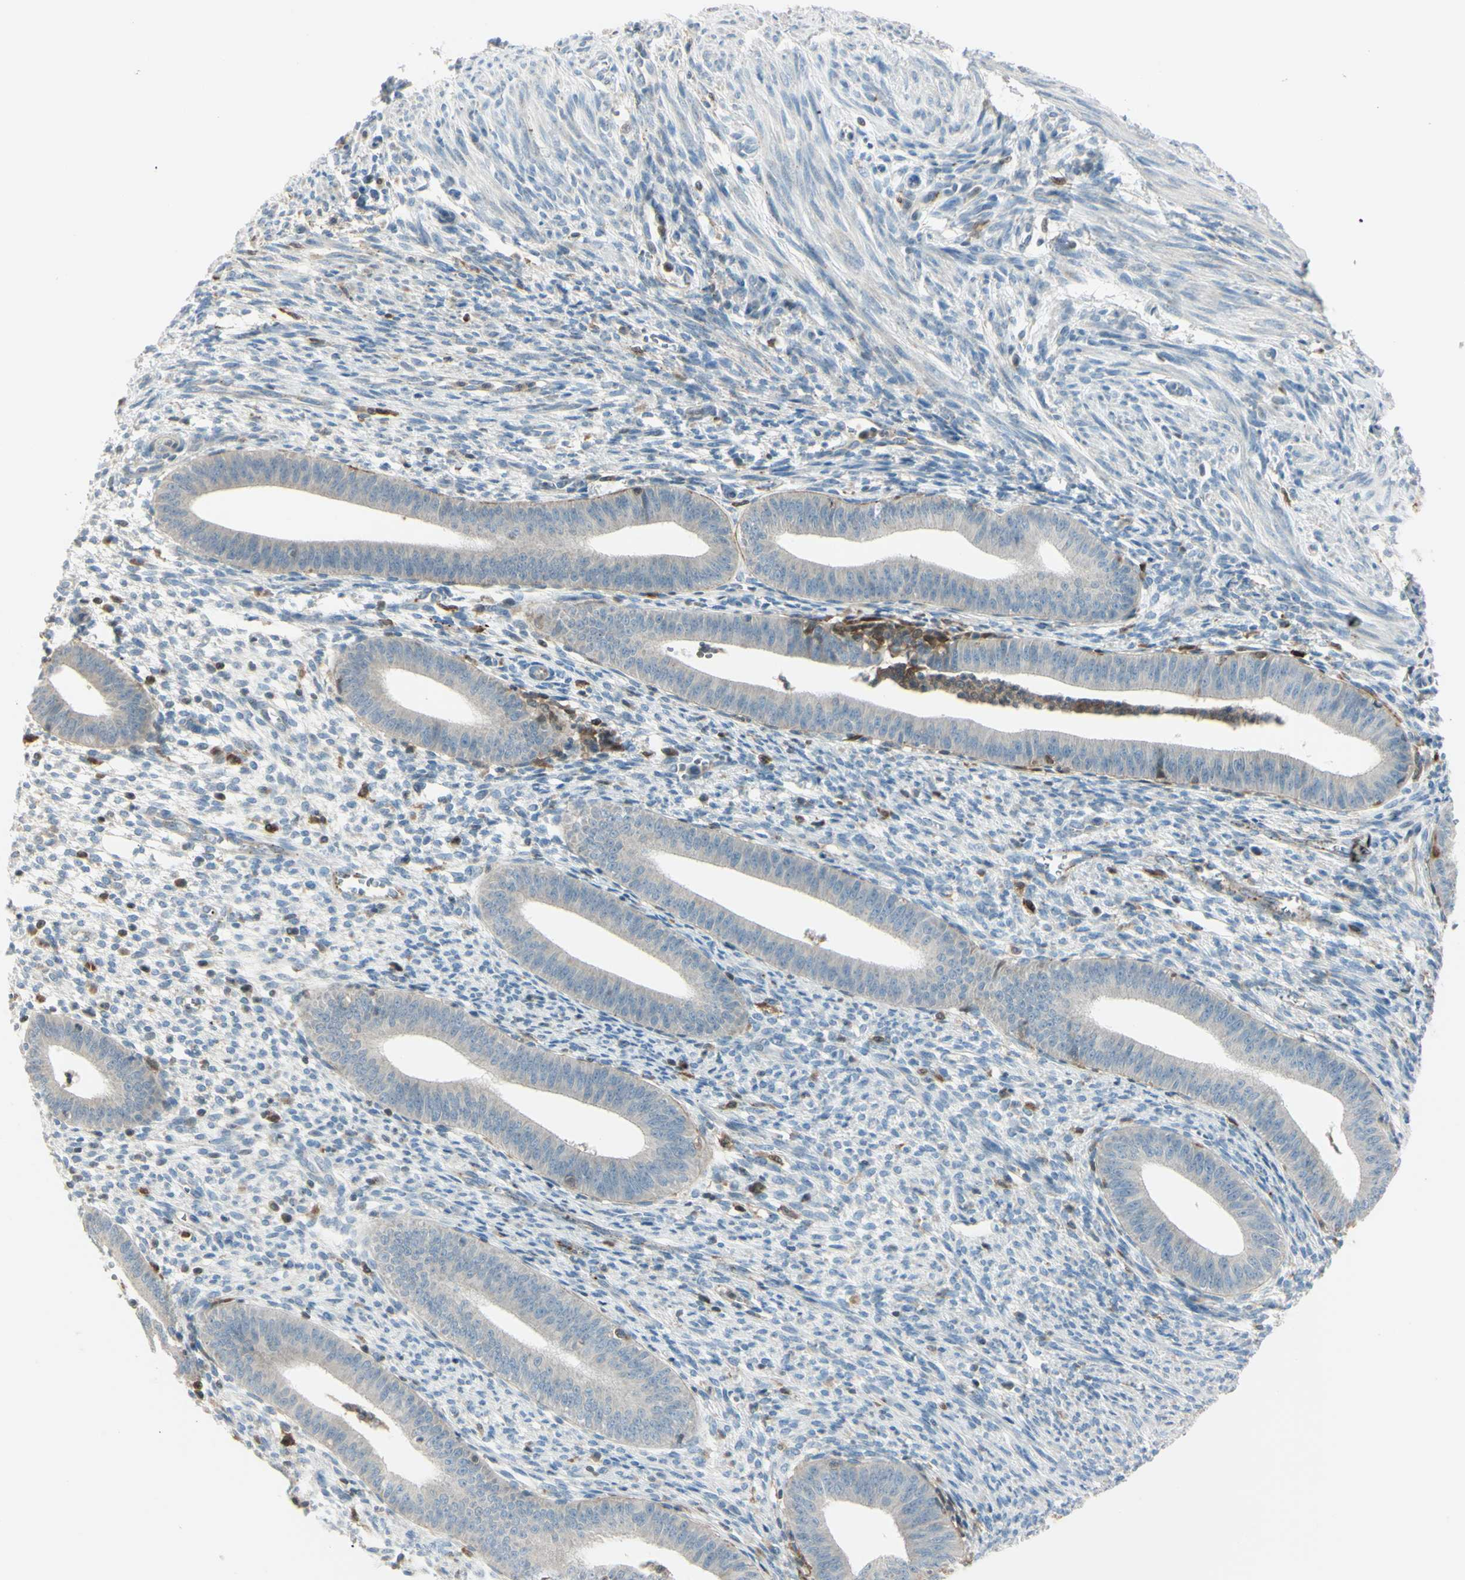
{"staining": {"intensity": "negative", "quantity": "none", "location": "none"}, "tissue": "endometrium", "cell_type": "Cells in endometrial stroma", "image_type": "normal", "snomed": [{"axis": "morphology", "description": "Normal tissue, NOS"}, {"axis": "topography", "description": "Endometrium"}], "caption": "Immunohistochemical staining of unremarkable endometrium demonstrates no significant staining in cells in endometrial stroma.", "gene": "CYRIB", "patient": {"sex": "female", "age": 35}}